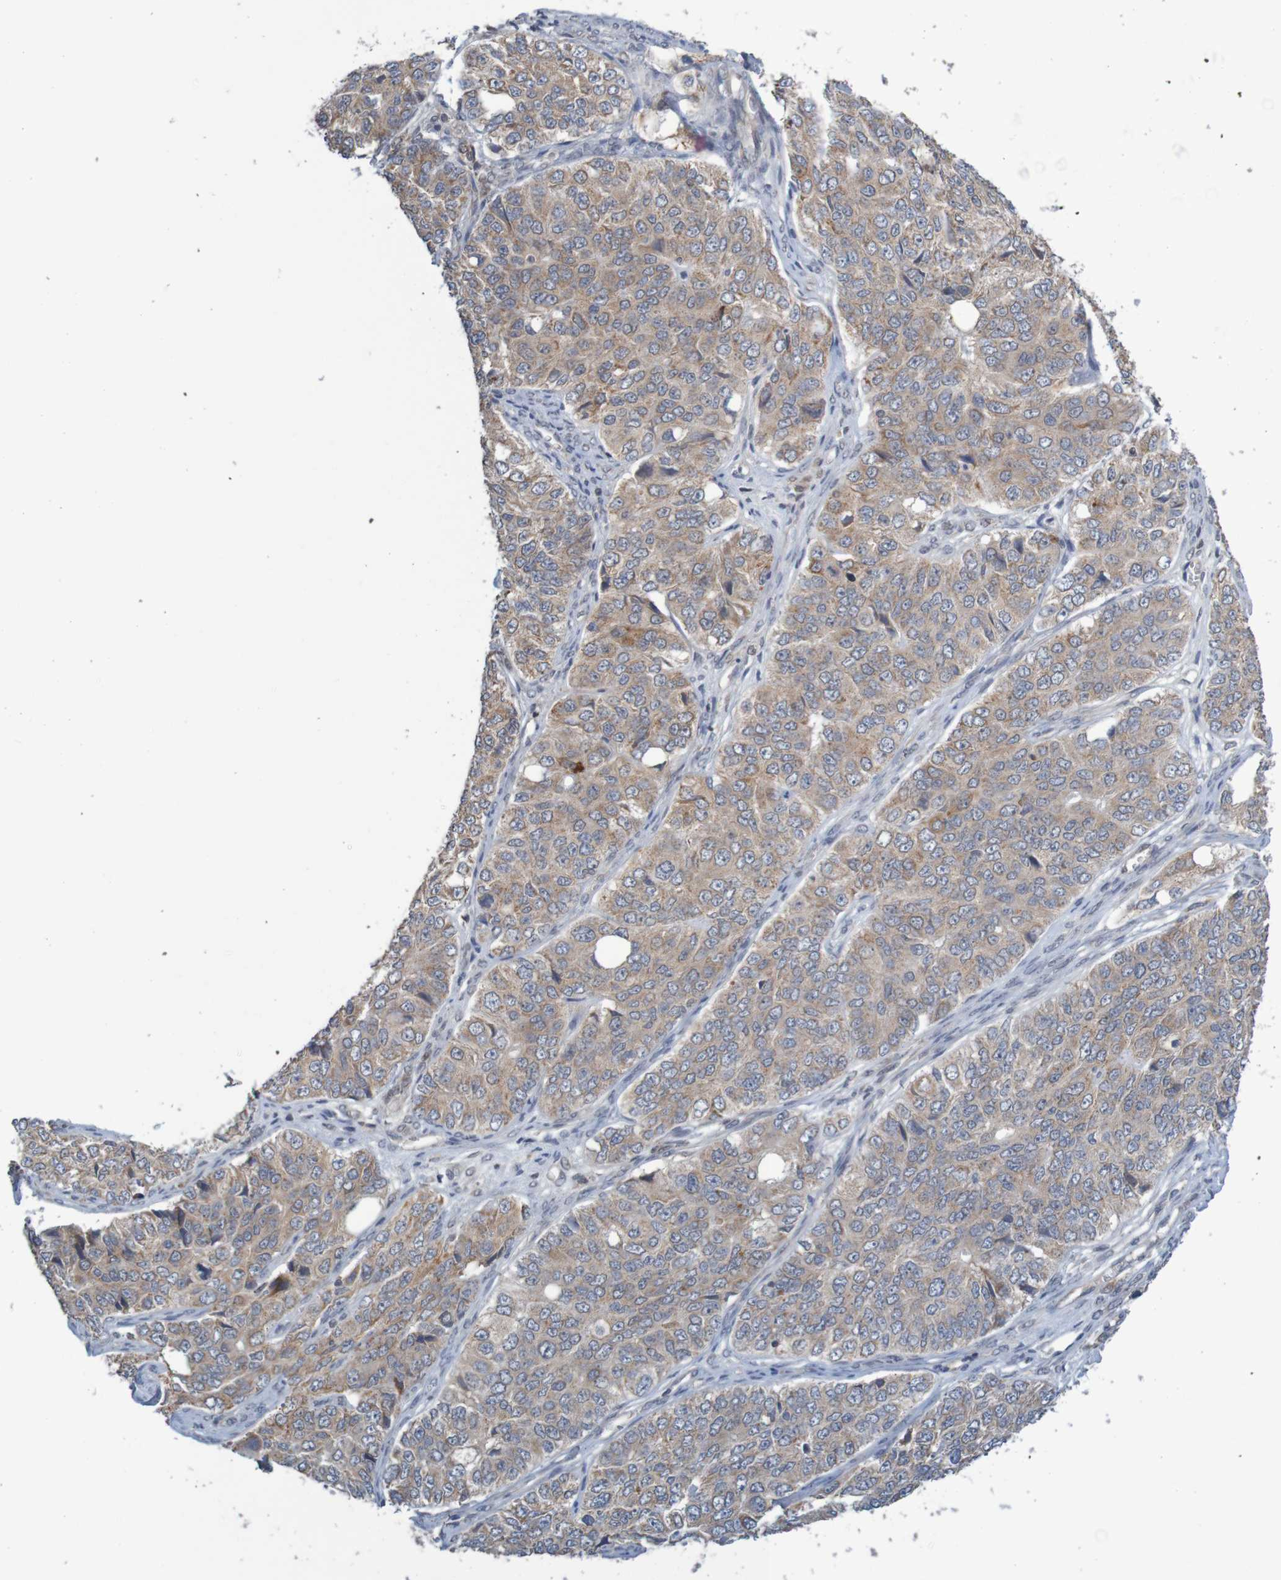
{"staining": {"intensity": "weak", "quantity": ">75%", "location": "cytoplasmic/membranous"}, "tissue": "ovarian cancer", "cell_type": "Tumor cells", "image_type": "cancer", "snomed": [{"axis": "morphology", "description": "Carcinoma, endometroid"}, {"axis": "topography", "description": "Ovary"}], "caption": "IHC histopathology image of neoplastic tissue: human endometroid carcinoma (ovarian) stained using immunohistochemistry (IHC) demonstrates low levels of weak protein expression localized specifically in the cytoplasmic/membranous of tumor cells, appearing as a cytoplasmic/membranous brown color.", "gene": "ANKK1", "patient": {"sex": "female", "age": 51}}